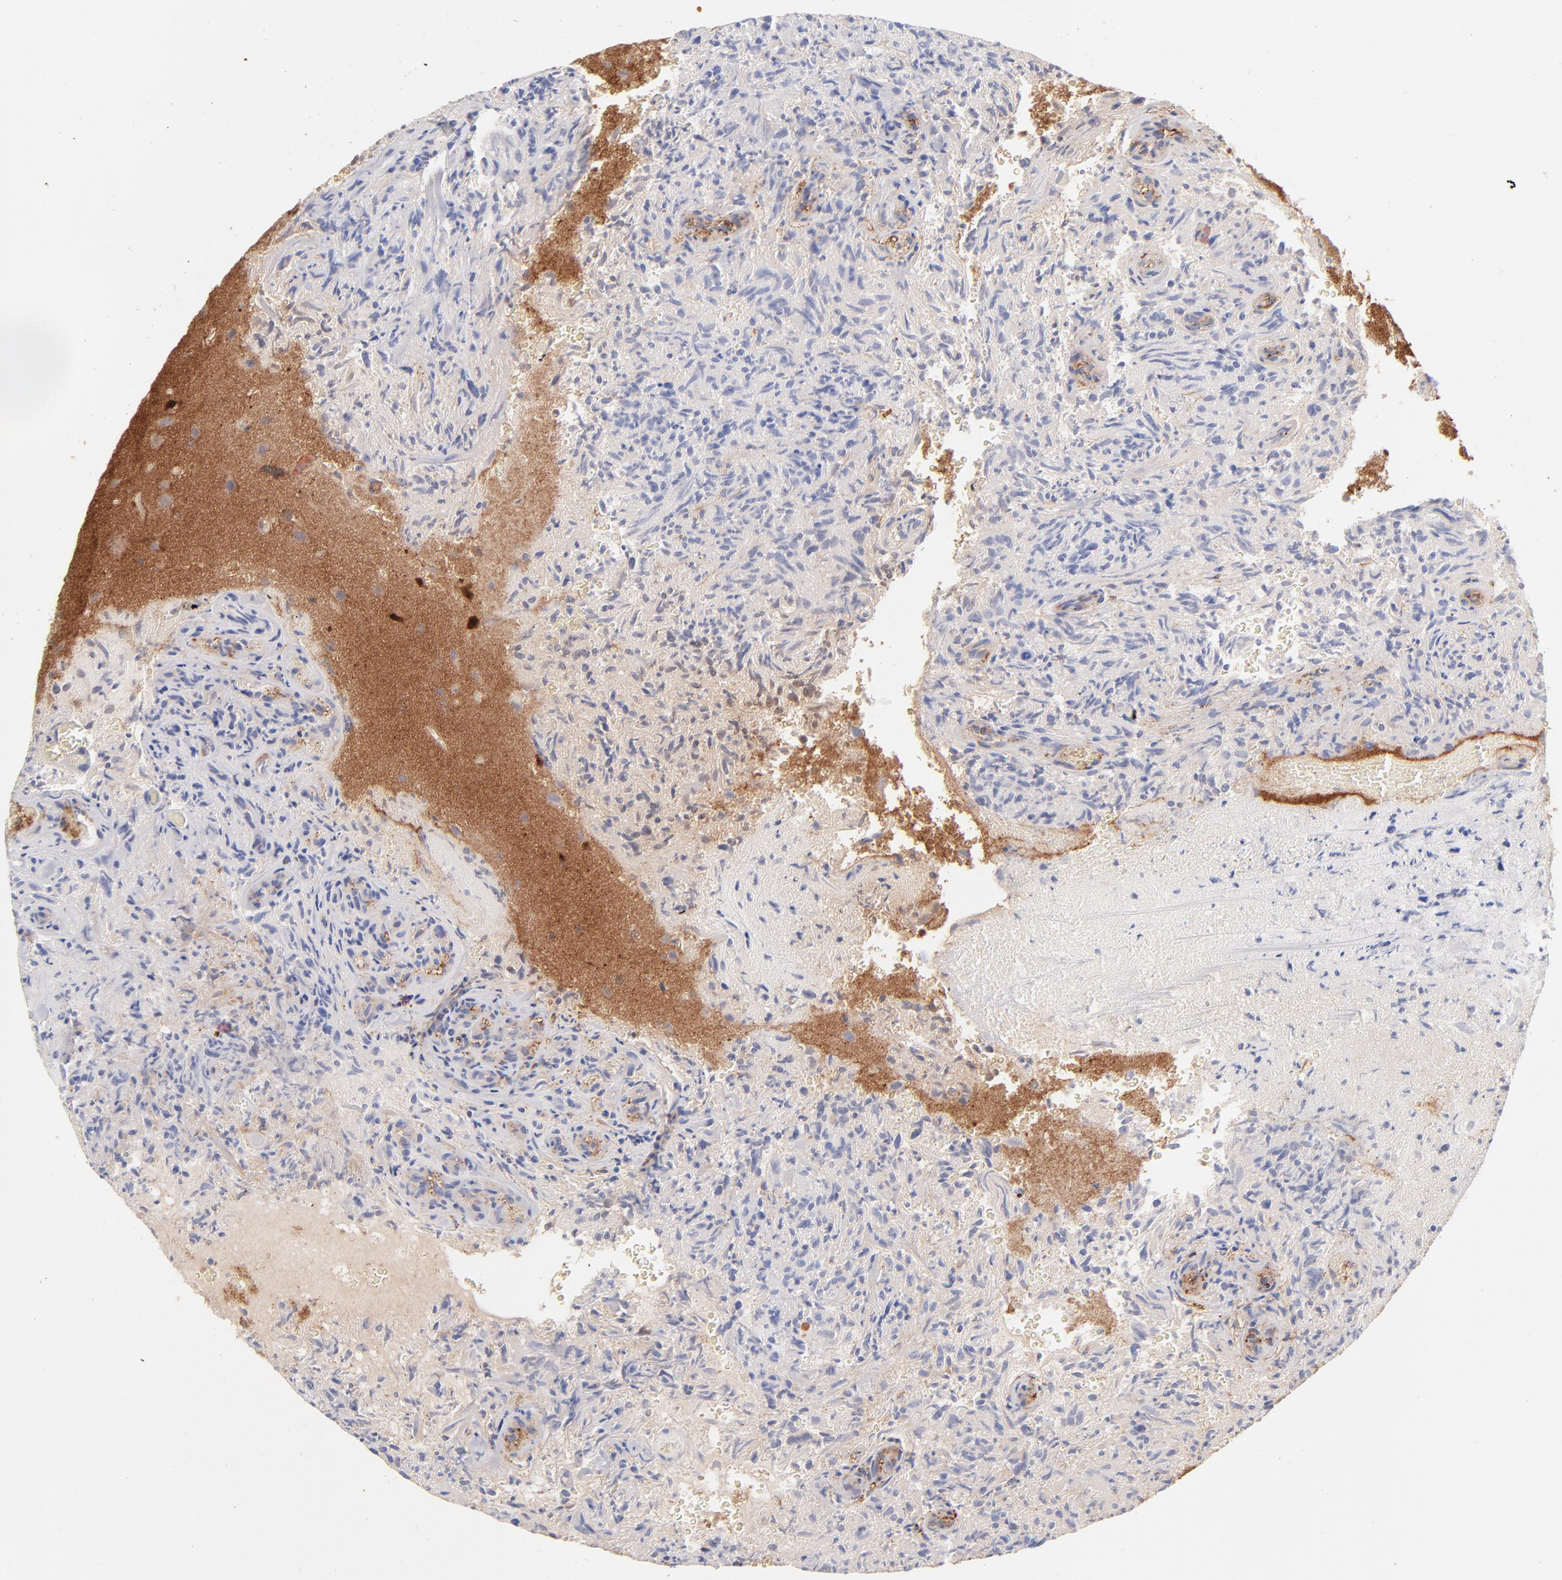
{"staining": {"intensity": "weak", "quantity": ">75%", "location": "cytoplasmic/membranous"}, "tissue": "glioma", "cell_type": "Tumor cells", "image_type": "cancer", "snomed": [{"axis": "morphology", "description": "Normal tissue, NOS"}, {"axis": "morphology", "description": "Glioma, malignant, High grade"}, {"axis": "topography", "description": "Cerebral cortex"}], "caption": "Protein staining of high-grade glioma (malignant) tissue displays weak cytoplasmic/membranous positivity in about >75% of tumor cells.", "gene": "LDLRAP1", "patient": {"sex": "male", "age": 75}}